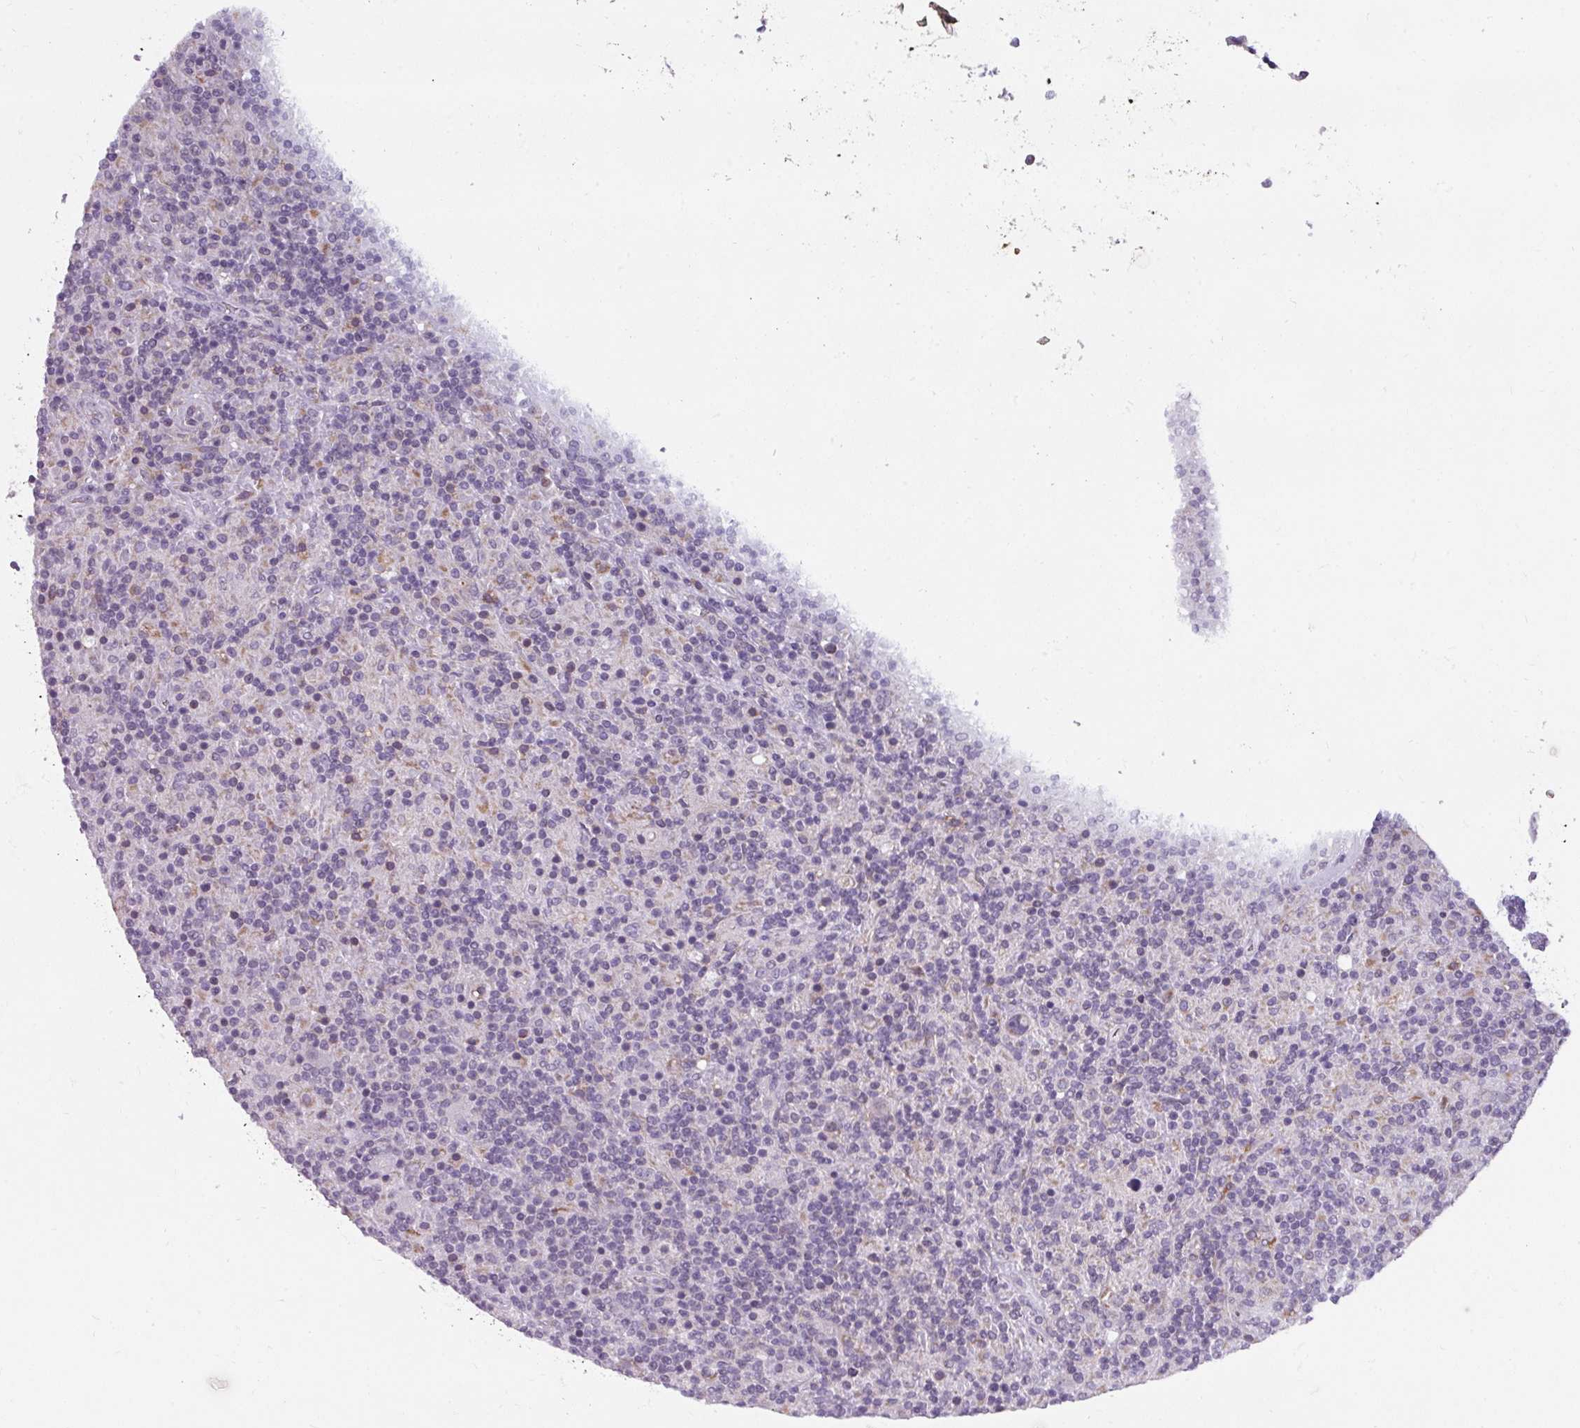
{"staining": {"intensity": "negative", "quantity": "none", "location": "none"}, "tissue": "lymphoma", "cell_type": "Tumor cells", "image_type": "cancer", "snomed": [{"axis": "morphology", "description": "Hodgkin's disease, NOS"}, {"axis": "topography", "description": "Lymph node"}], "caption": "This is an immunohistochemistry micrograph of lymphoma. There is no expression in tumor cells.", "gene": "C2orf68", "patient": {"sex": "male", "age": 70}}